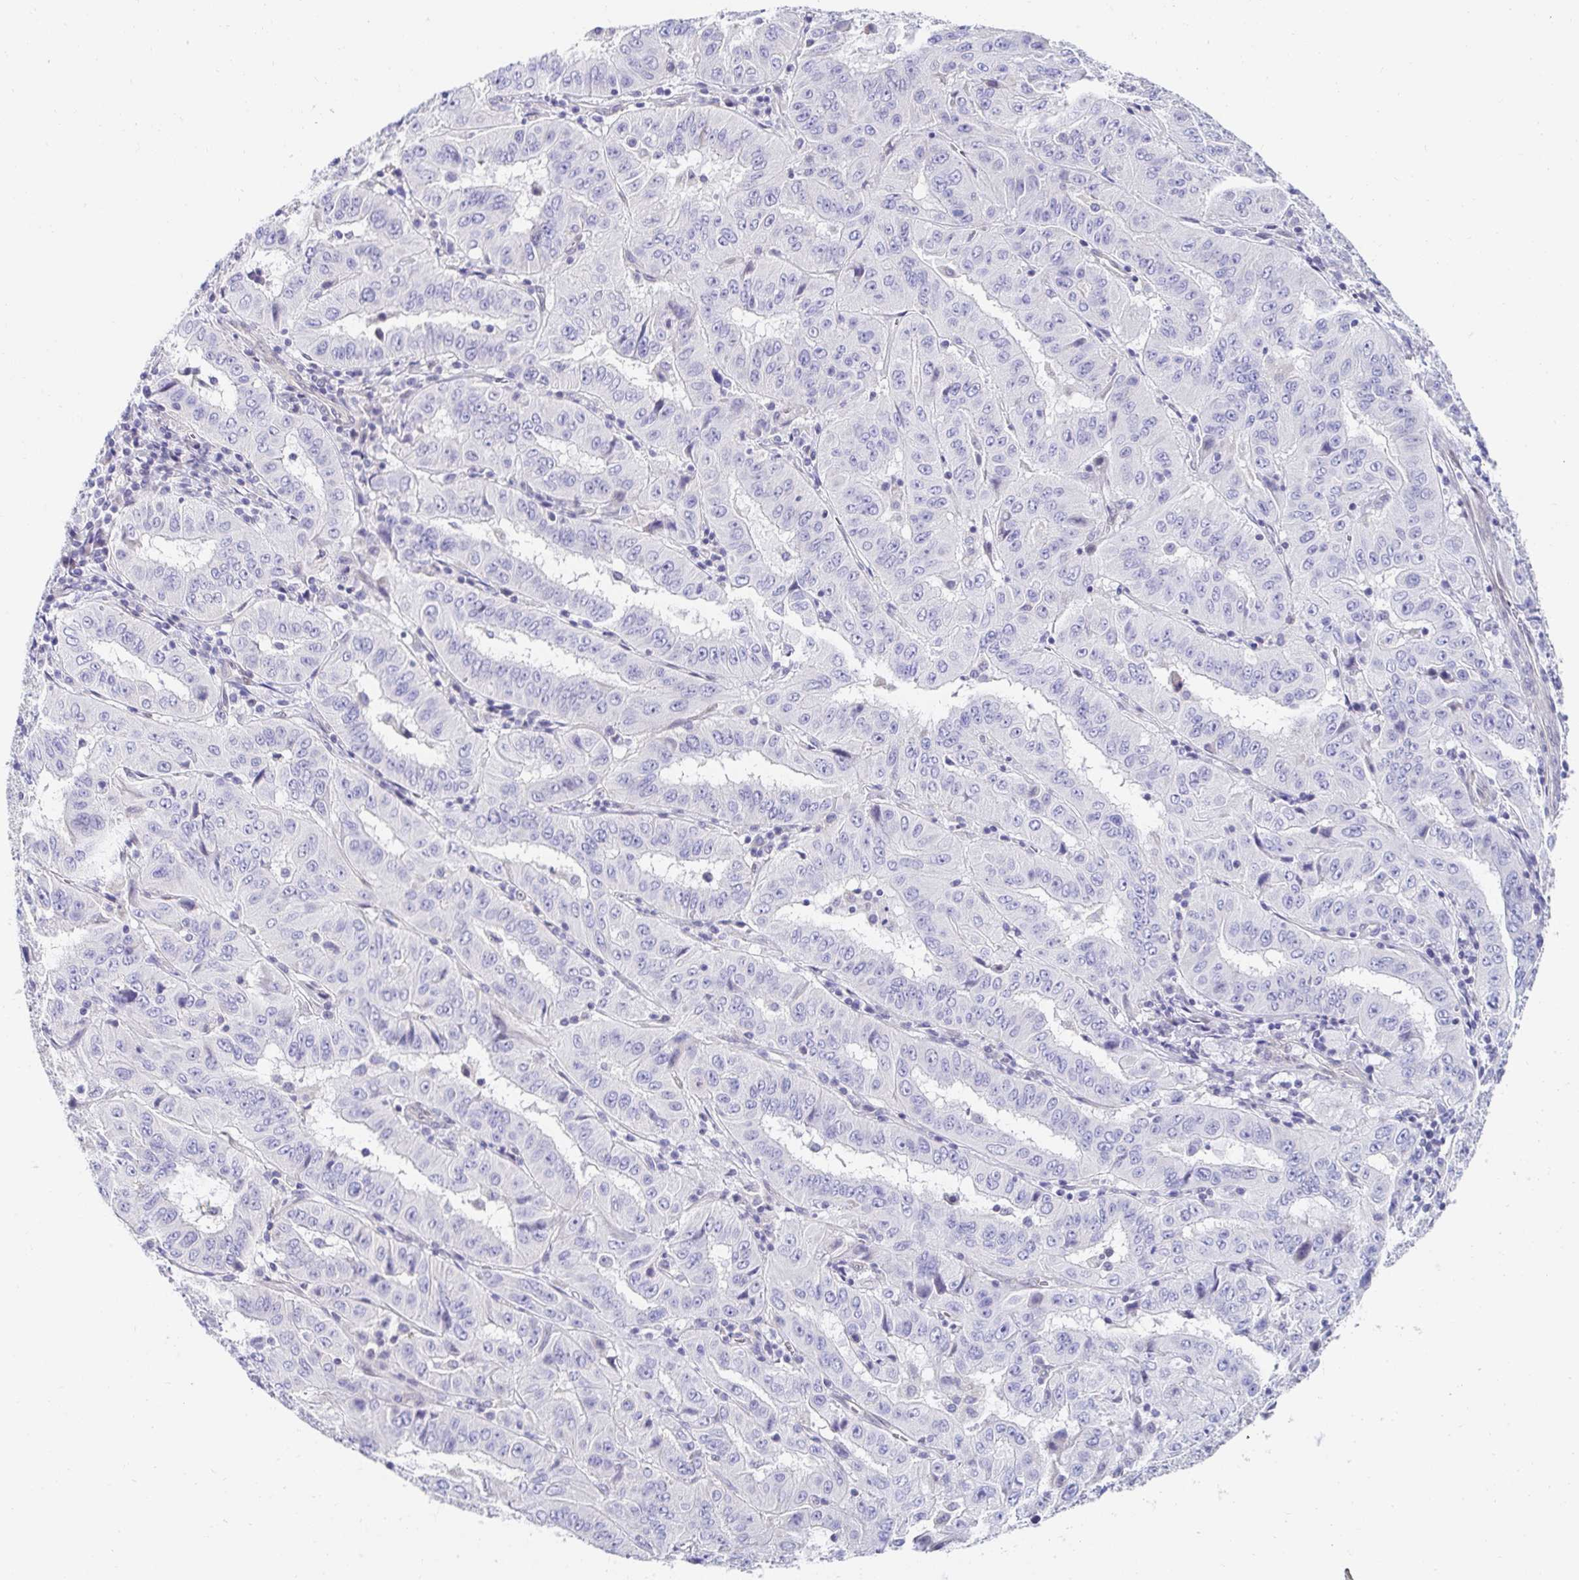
{"staining": {"intensity": "negative", "quantity": "none", "location": "none"}, "tissue": "pancreatic cancer", "cell_type": "Tumor cells", "image_type": "cancer", "snomed": [{"axis": "morphology", "description": "Adenocarcinoma, NOS"}, {"axis": "topography", "description": "Pancreas"}], "caption": "This is an immunohistochemistry (IHC) micrograph of adenocarcinoma (pancreatic). There is no staining in tumor cells.", "gene": "AKAP14", "patient": {"sex": "male", "age": 63}}